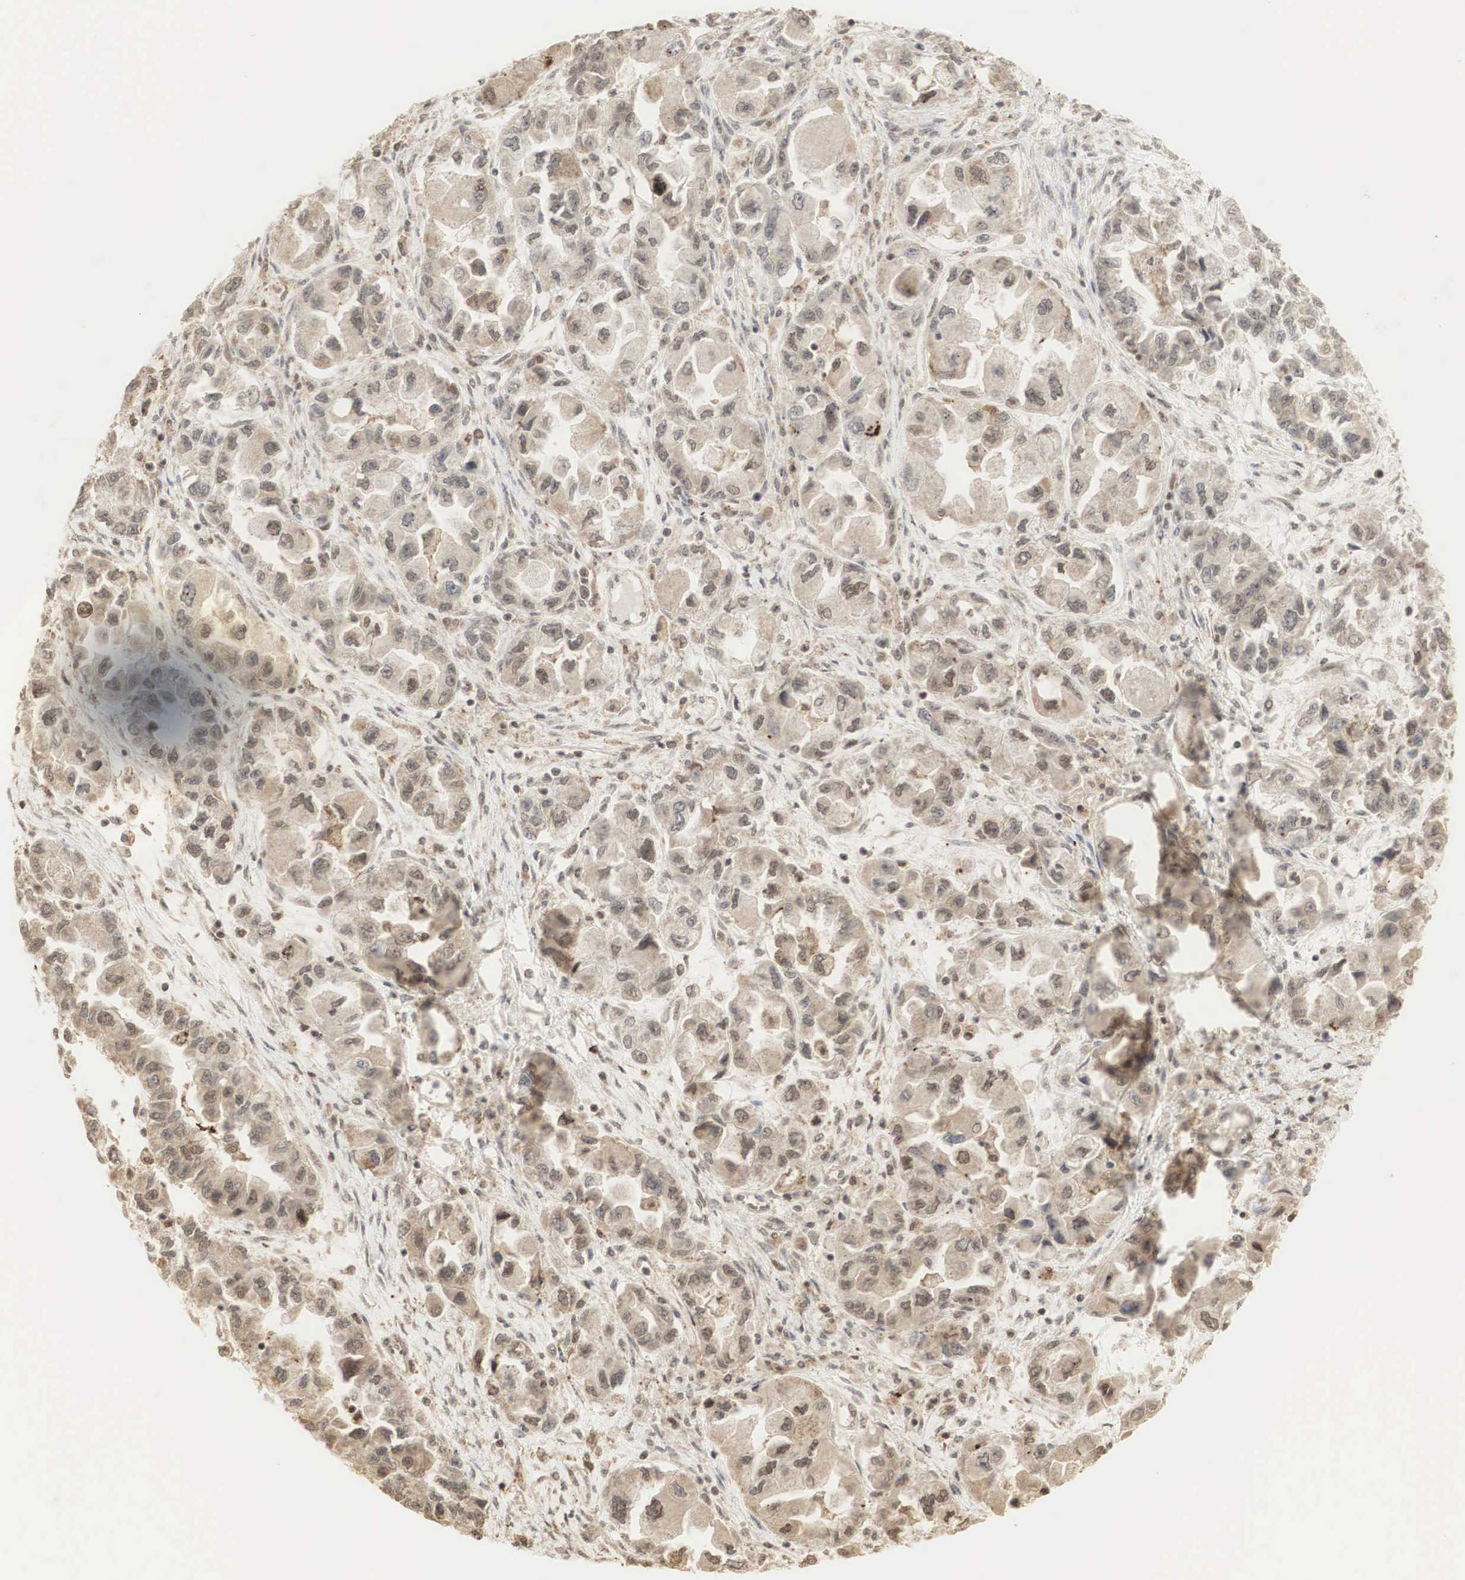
{"staining": {"intensity": "weak", "quantity": "25%-75%", "location": "cytoplasmic/membranous,nuclear"}, "tissue": "ovarian cancer", "cell_type": "Tumor cells", "image_type": "cancer", "snomed": [{"axis": "morphology", "description": "Cystadenocarcinoma, serous, NOS"}, {"axis": "topography", "description": "Ovary"}], "caption": "IHC micrograph of neoplastic tissue: human ovarian cancer stained using immunohistochemistry (IHC) exhibits low levels of weak protein expression localized specifically in the cytoplasmic/membranous and nuclear of tumor cells, appearing as a cytoplasmic/membranous and nuclear brown color.", "gene": "RNF113A", "patient": {"sex": "female", "age": 84}}